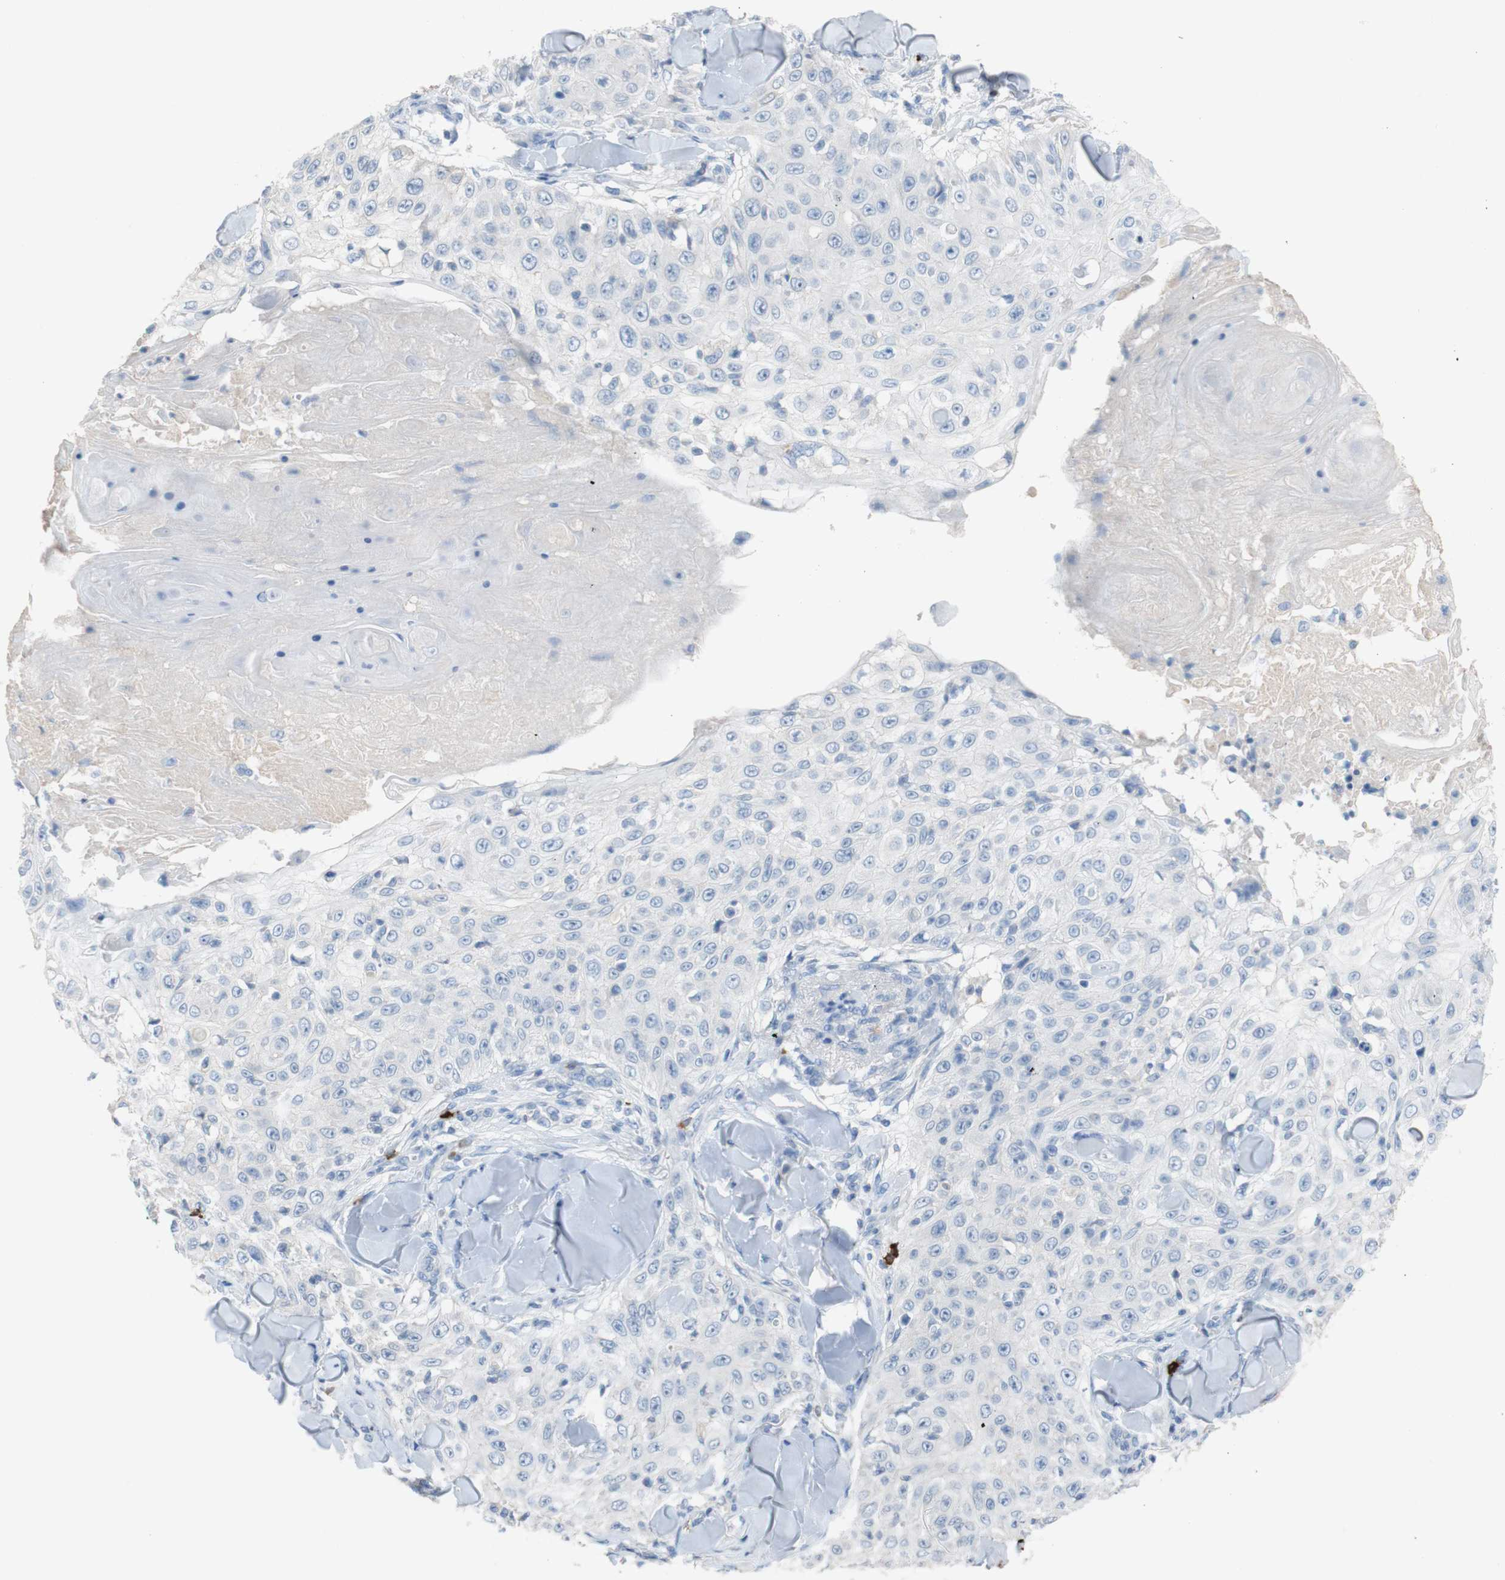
{"staining": {"intensity": "negative", "quantity": "none", "location": "none"}, "tissue": "skin cancer", "cell_type": "Tumor cells", "image_type": "cancer", "snomed": [{"axis": "morphology", "description": "Squamous cell carcinoma, NOS"}, {"axis": "topography", "description": "Skin"}], "caption": "Immunohistochemical staining of human skin cancer demonstrates no significant expression in tumor cells.", "gene": "PACSIN1", "patient": {"sex": "male", "age": 86}}